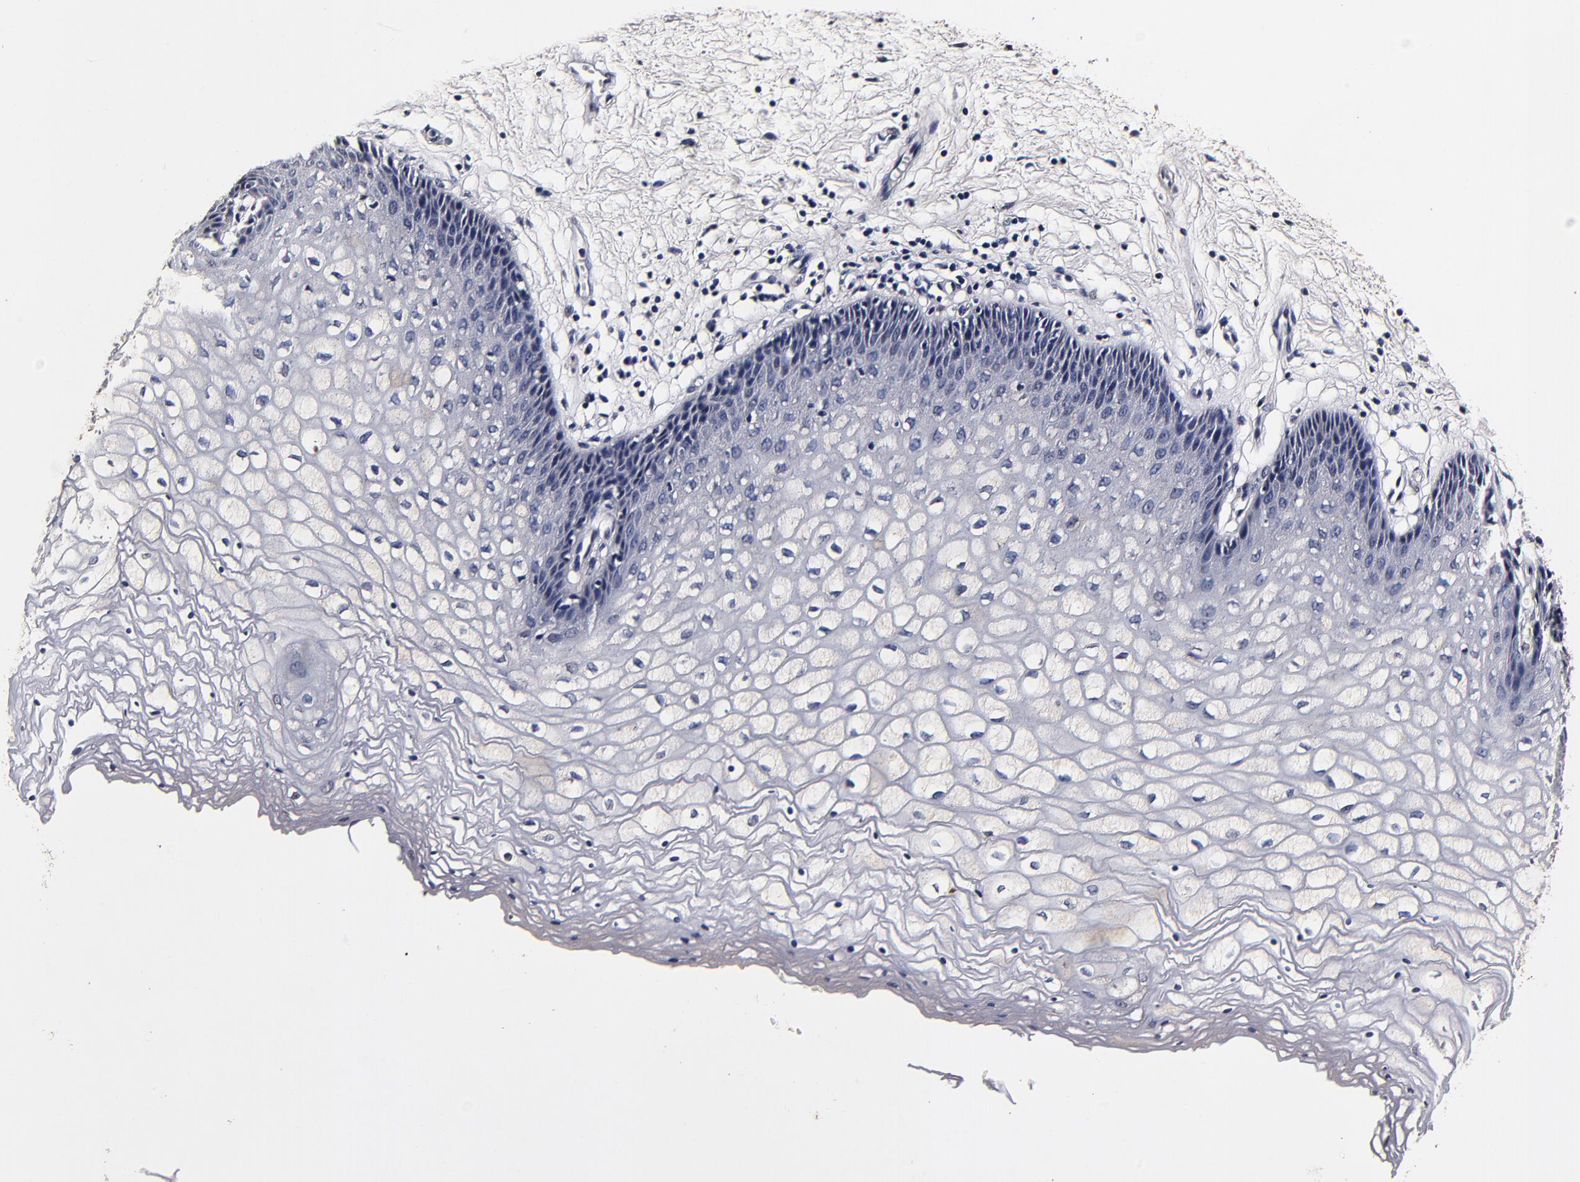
{"staining": {"intensity": "negative", "quantity": "none", "location": "none"}, "tissue": "vagina", "cell_type": "Squamous epithelial cells", "image_type": "normal", "snomed": [{"axis": "morphology", "description": "Normal tissue, NOS"}, {"axis": "topography", "description": "Vagina"}], "caption": "Immunohistochemistry image of unremarkable human vagina stained for a protein (brown), which shows no positivity in squamous epithelial cells.", "gene": "MMP15", "patient": {"sex": "female", "age": 34}}